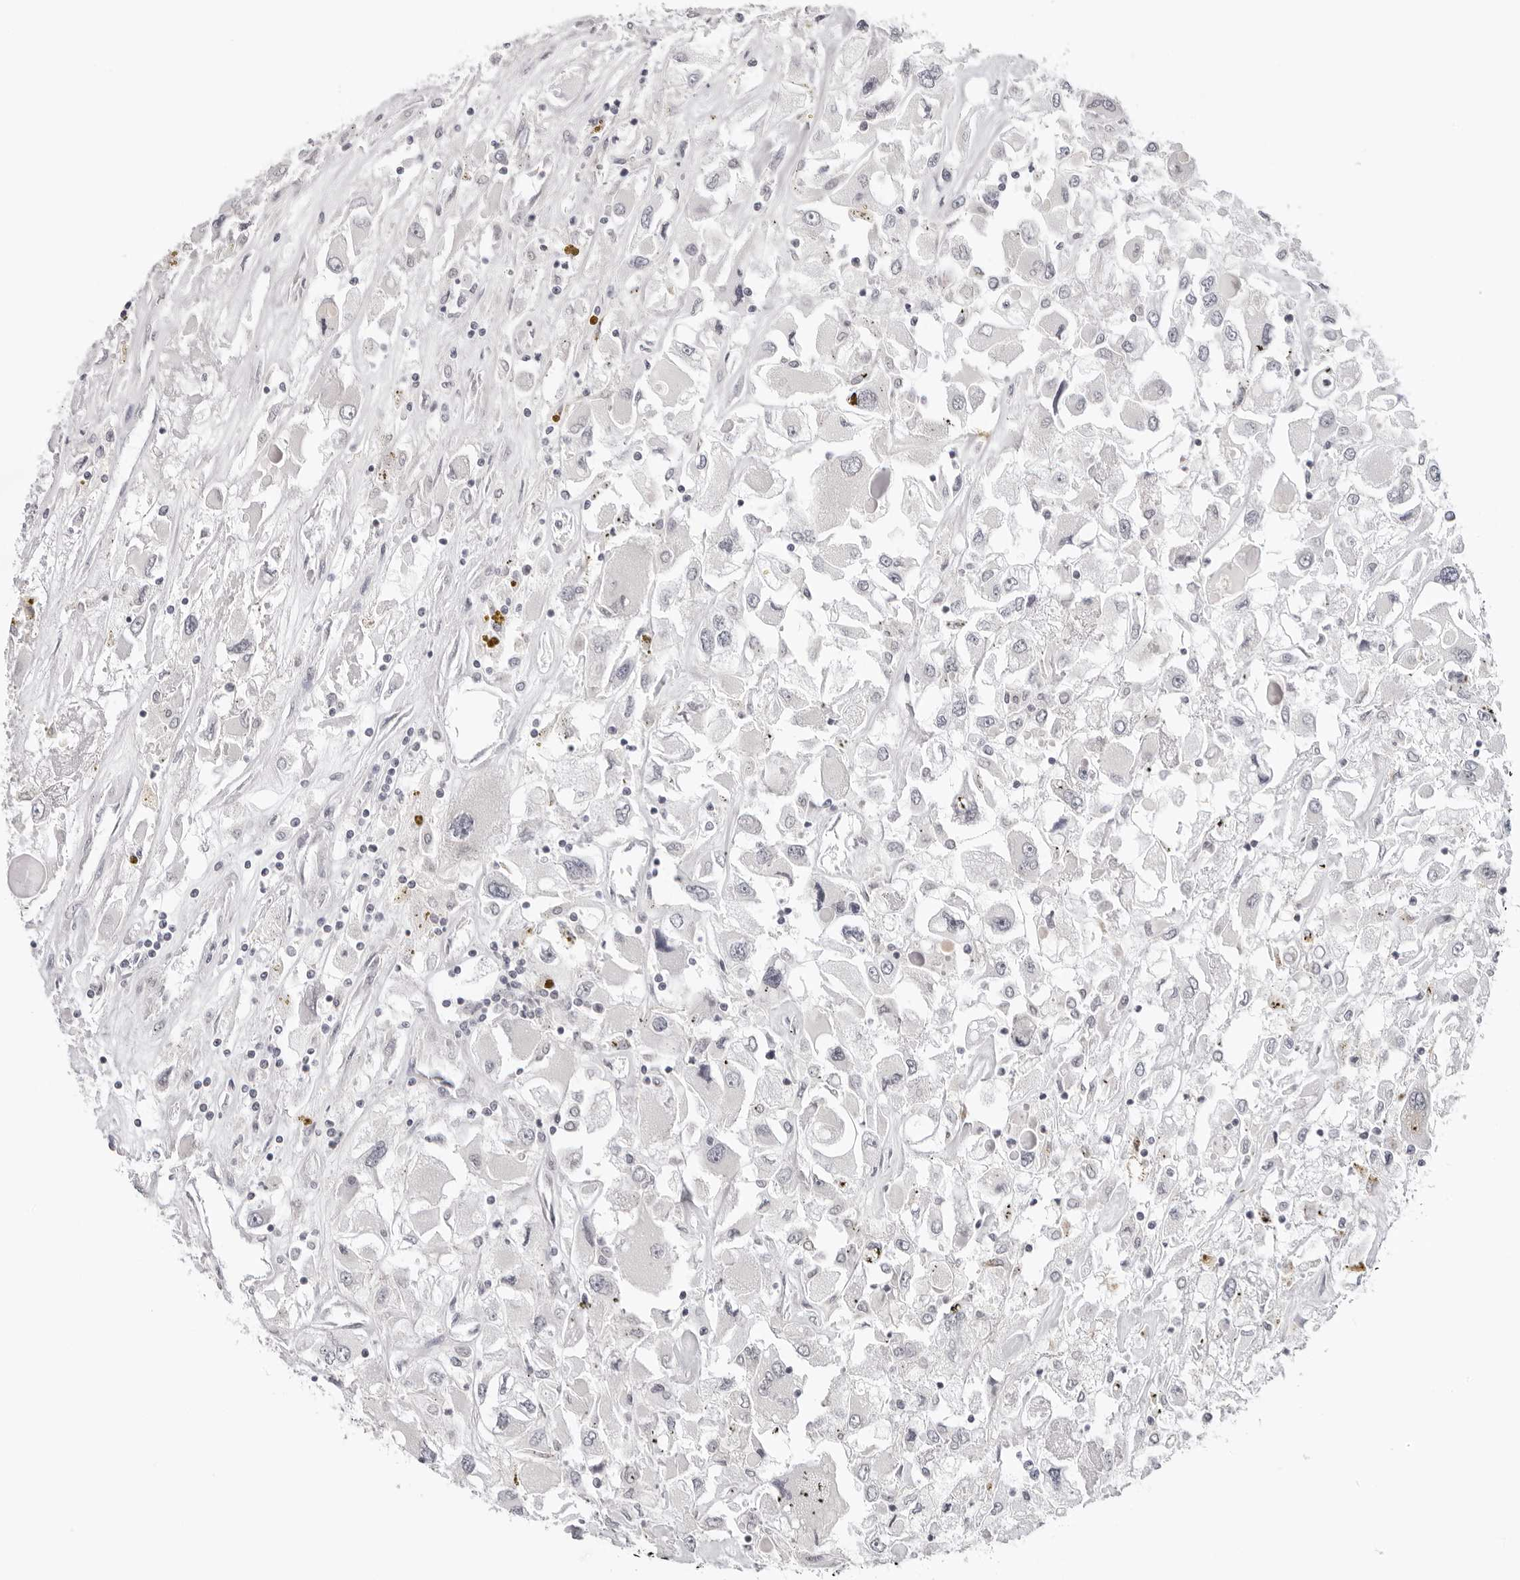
{"staining": {"intensity": "negative", "quantity": "none", "location": "none"}, "tissue": "renal cancer", "cell_type": "Tumor cells", "image_type": "cancer", "snomed": [{"axis": "morphology", "description": "Adenocarcinoma, NOS"}, {"axis": "topography", "description": "Kidney"}], "caption": "Tumor cells are negative for brown protein staining in adenocarcinoma (renal).", "gene": "PRUNE1", "patient": {"sex": "female", "age": 52}}